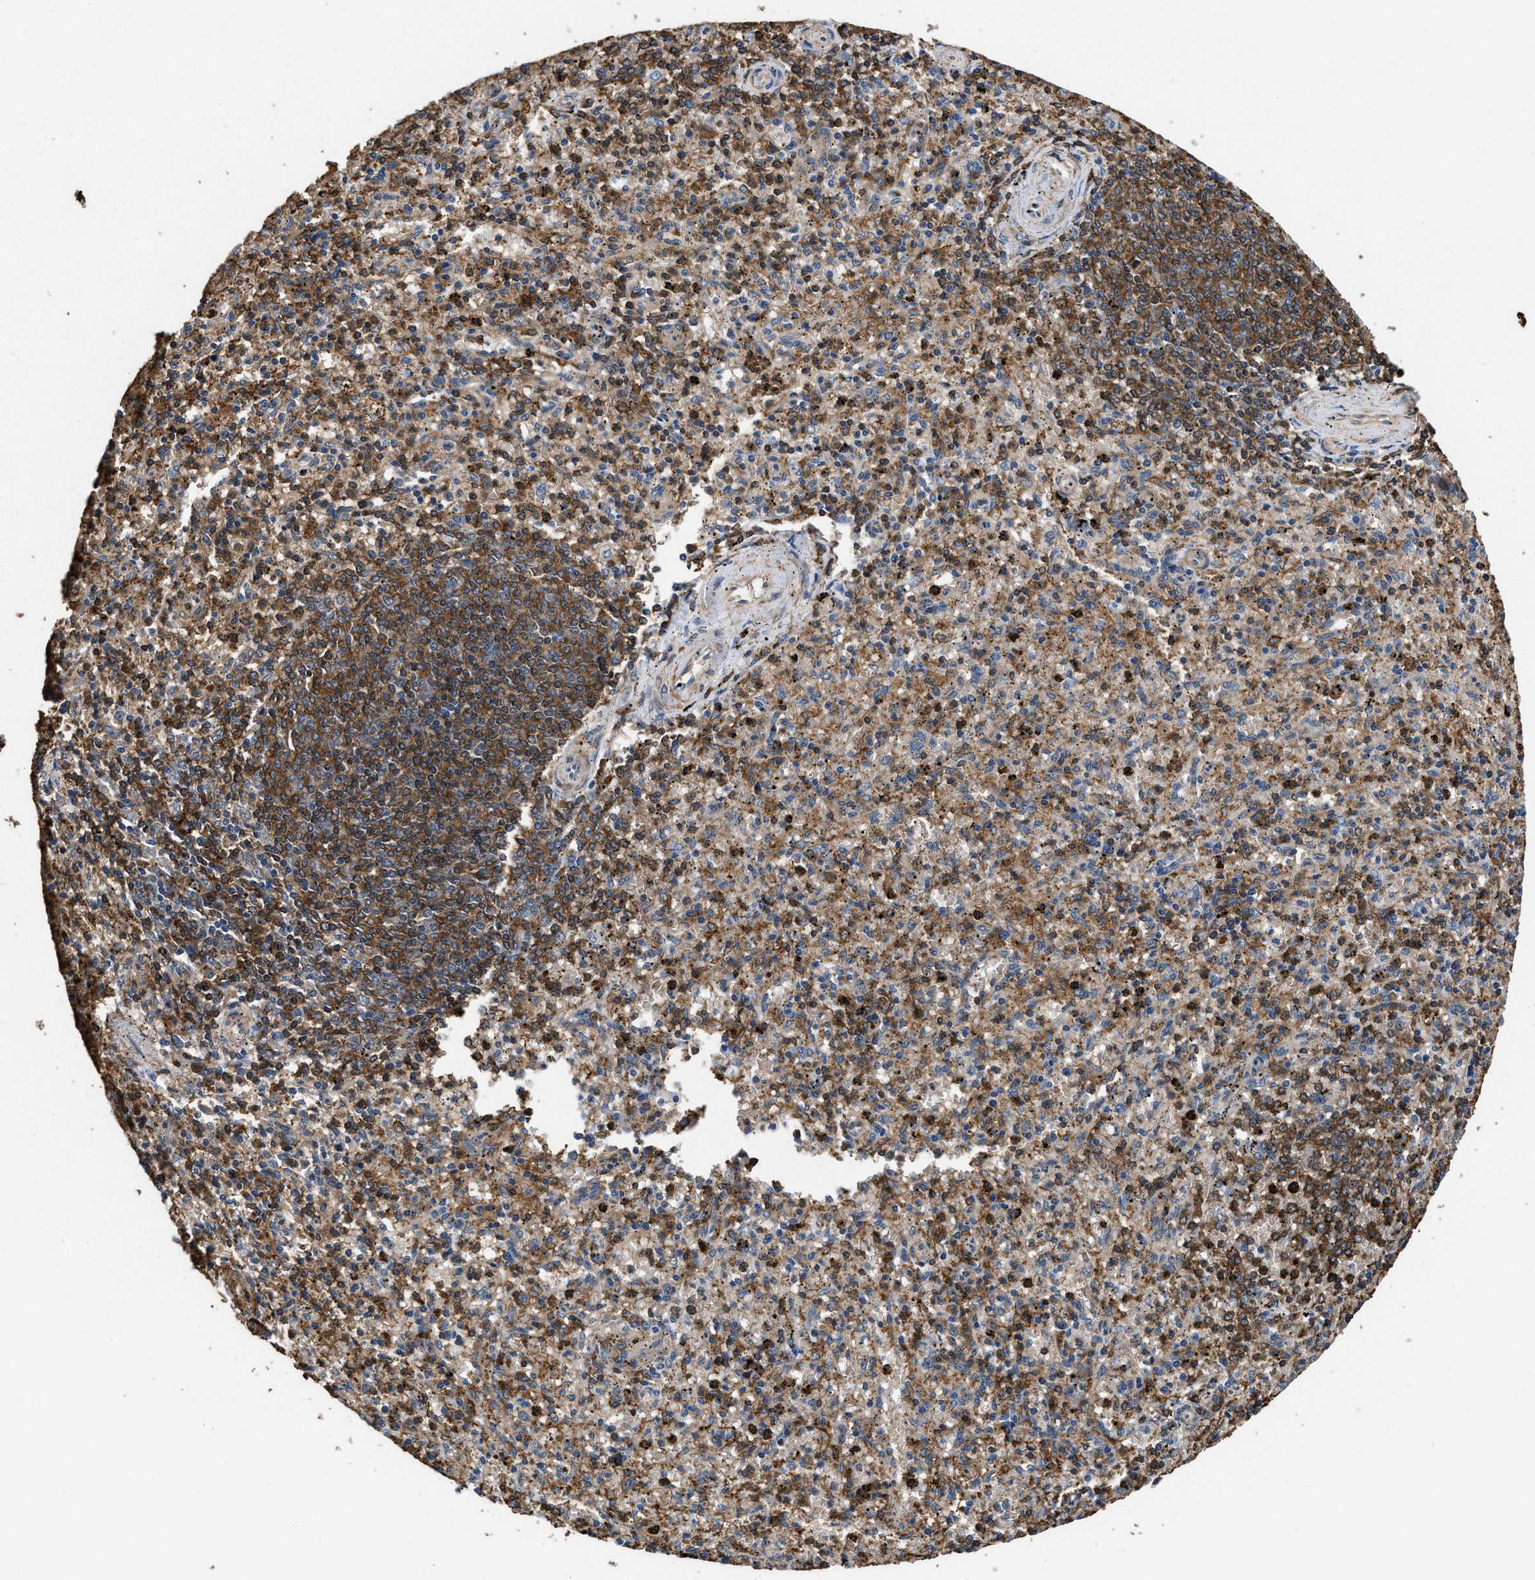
{"staining": {"intensity": "moderate", "quantity": ">75%", "location": "cytoplasmic/membranous"}, "tissue": "spleen", "cell_type": "Cells in red pulp", "image_type": "normal", "snomed": [{"axis": "morphology", "description": "Normal tissue, NOS"}, {"axis": "topography", "description": "Spleen"}], "caption": "Immunohistochemistry of unremarkable spleen demonstrates medium levels of moderate cytoplasmic/membranous expression in about >75% of cells in red pulp.", "gene": "LINGO2", "patient": {"sex": "male", "age": 72}}